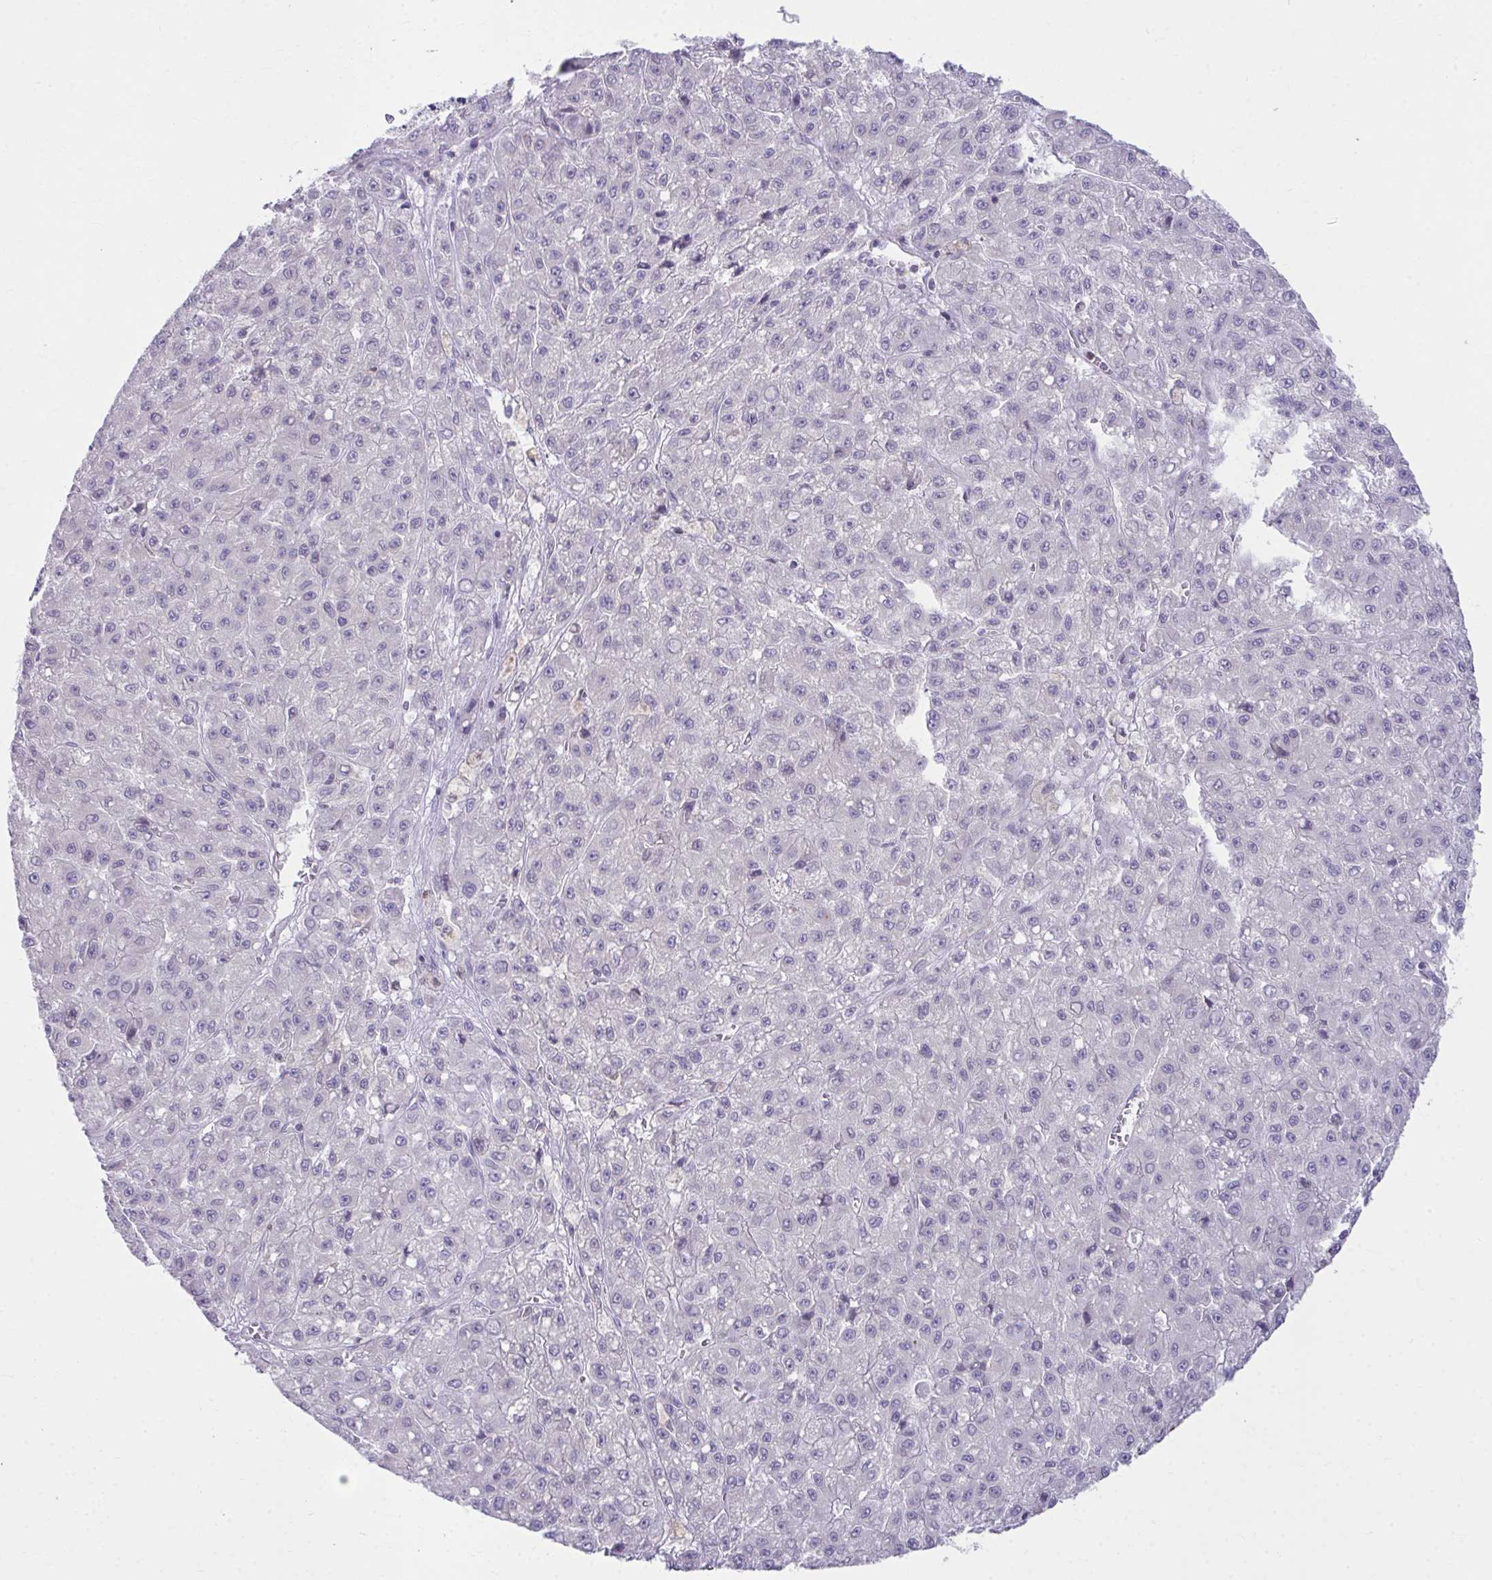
{"staining": {"intensity": "negative", "quantity": "none", "location": "none"}, "tissue": "liver cancer", "cell_type": "Tumor cells", "image_type": "cancer", "snomed": [{"axis": "morphology", "description": "Carcinoma, Hepatocellular, NOS"}, {"axis": "topography", "description": "Liver"}], "caption": "This is an IHC micrograph of human liver cancer. There is no expression in tumor cells.", "gene": "OR7A5", "patient": {"sex": "male", "age": 70}}